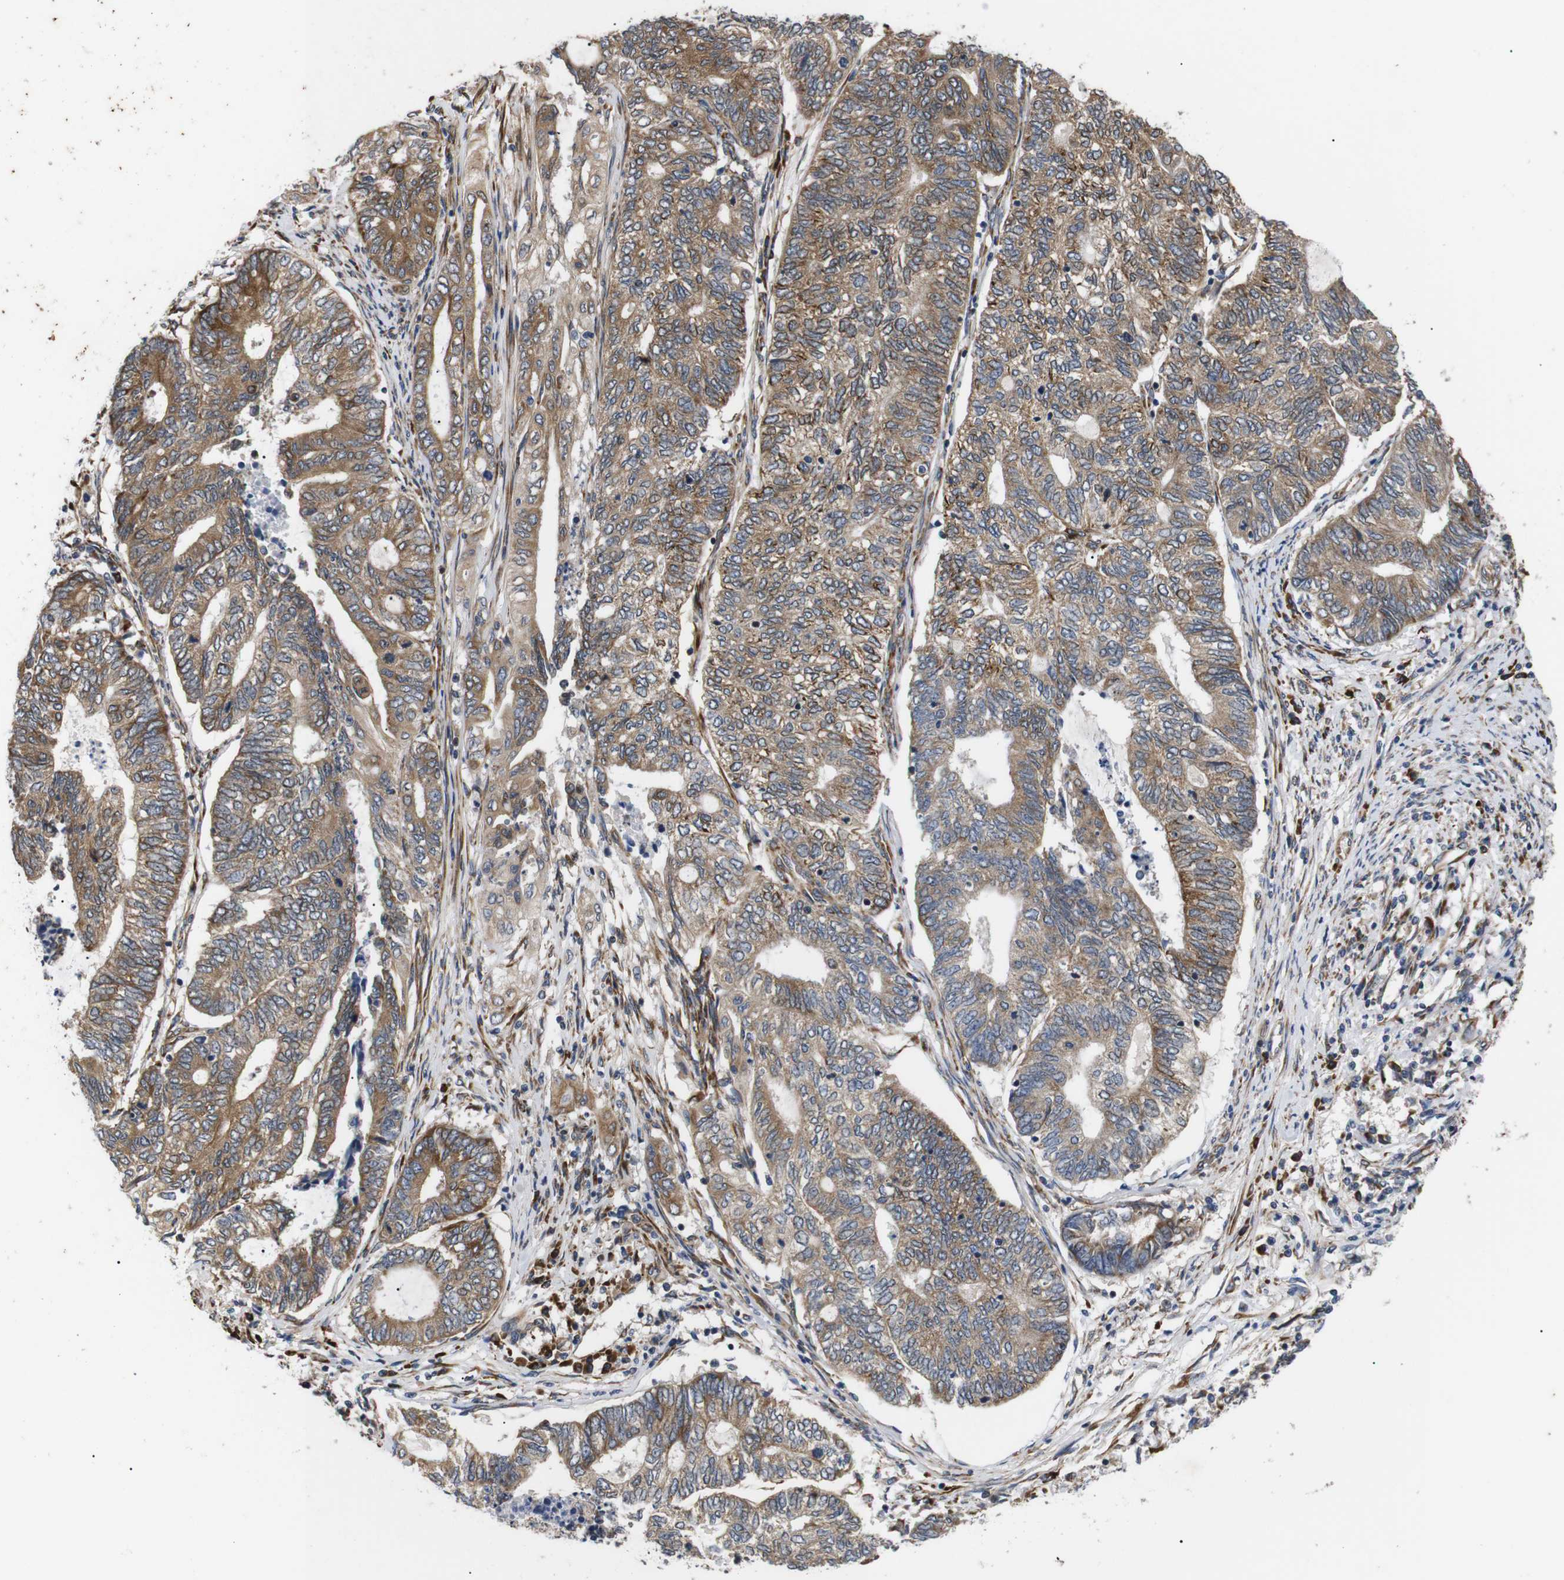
{"staining": {"intensity": "moderate", "quantity": ">75%", "location": "cytoplasmic/membranous"}, "tissue": "endometrial cancer", "cell_type": "Tumor cells", "image_type": "cancer", "snomed": [{"axis": "morphology", "description": "Adenocarcinoma, NOS"}, {"axis": "topography", "description": "Uterus"}, {"axis": "topography", "description": "Endometrium"}], "caption": "IHC of endometrial adenocarcinoma exhibits medium levels of moderate cytoplasmic/membranous staining in about >75% of tumor cells.", "gene": "KANK4", "patient": {"sex": "female", "age": 70}}